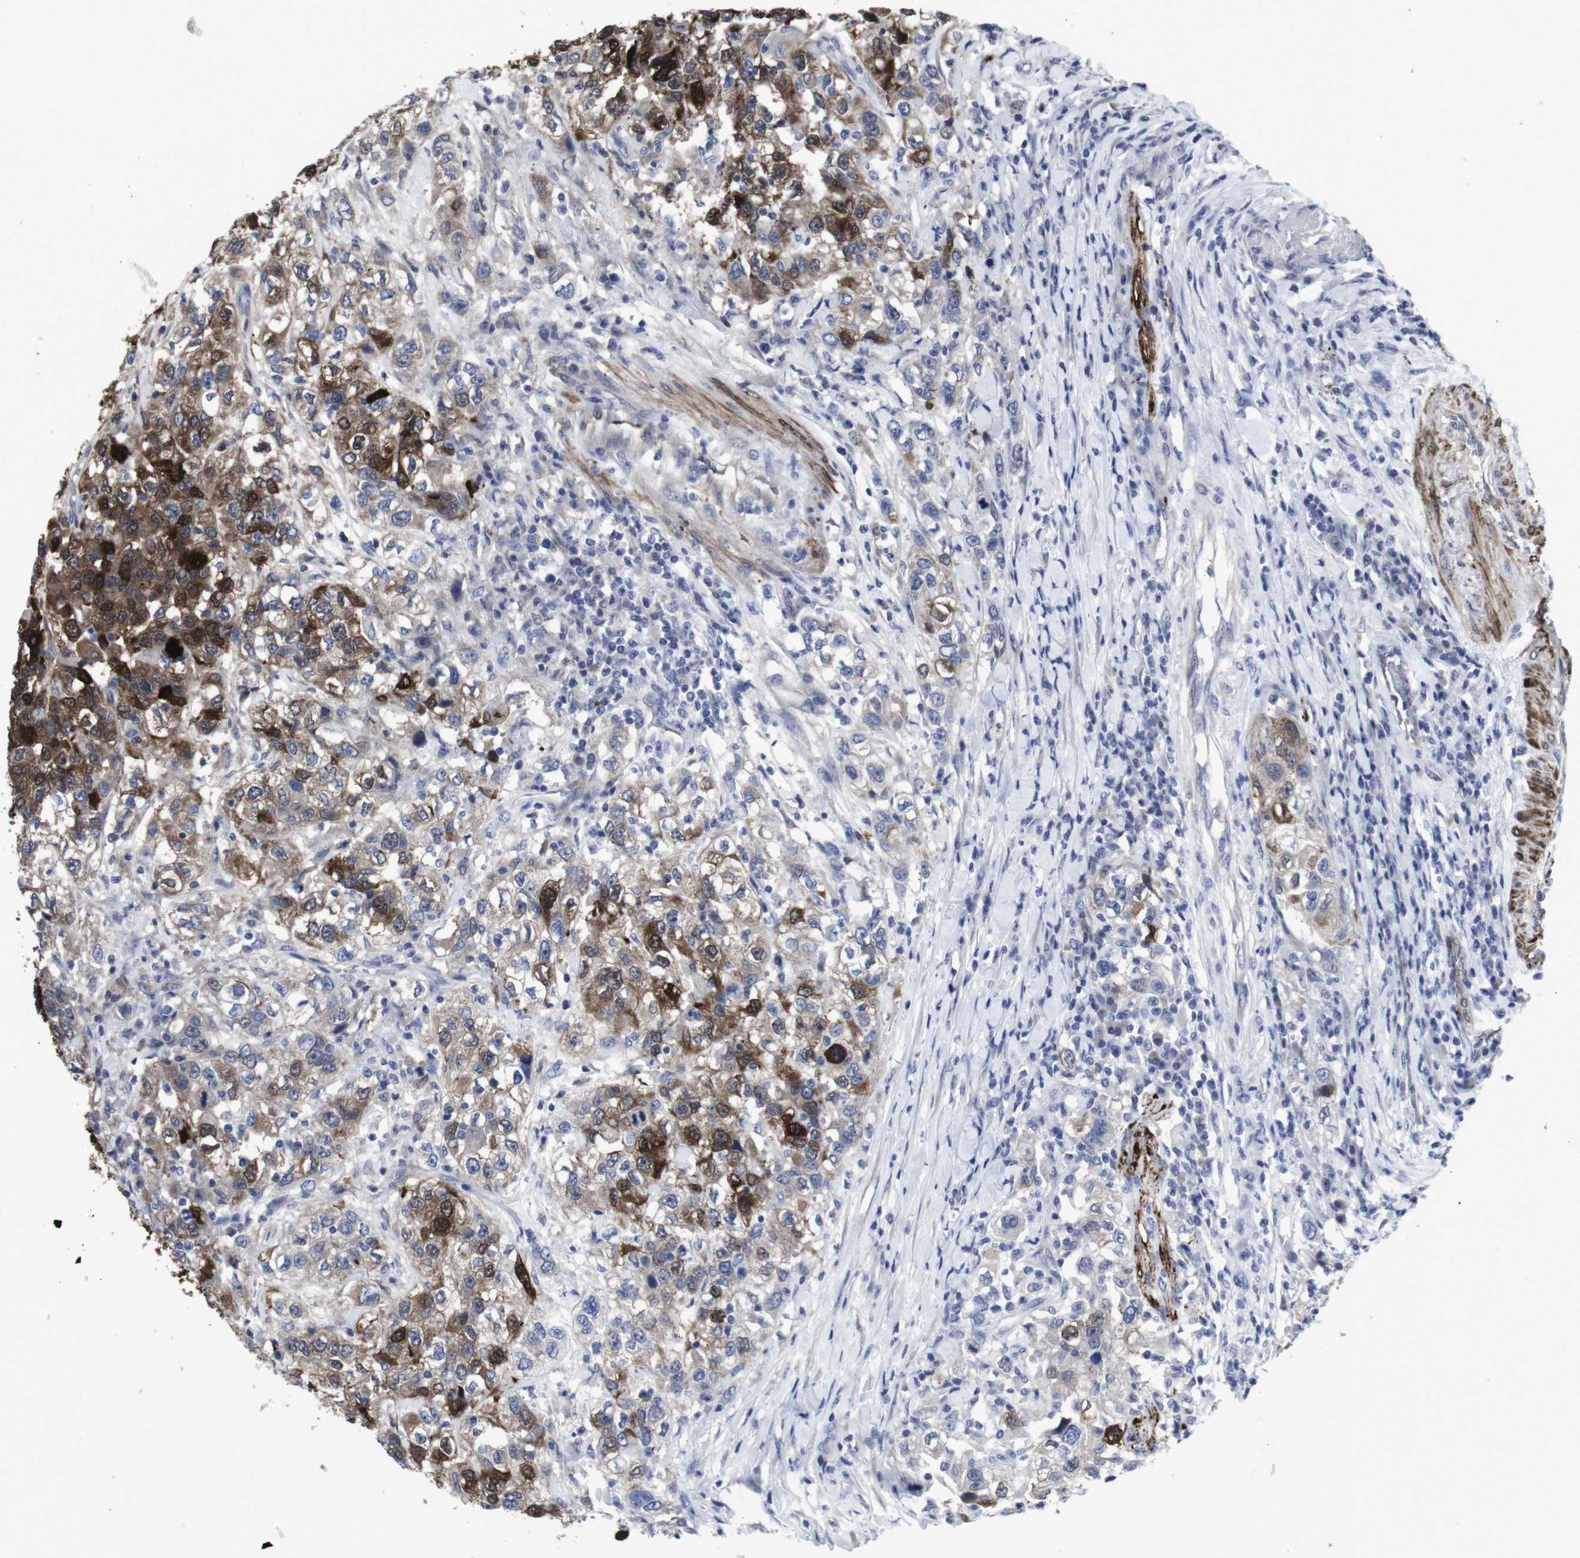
{"staining": {"intensity": "moderate", "quantity": "25%-75%", "location": "cytoplasmic/membranous"}, "tissue": "urothelial cancer", "cell_type": "Tumor cells", "image_type": "cancer", "snomed": [{"axis": "morphology", "description": "Urothelial carcinoma, High grade"}, {"axis": "topography", "description": "Urinary bladder"}], "caption": "High-magnification brightfield microscopy of urothelial carcinoma (high-grade) stained with DAB (3,3'-diaminobenzidine) (brown) and counterstained with hematoxylin (blue). tumor cells exhibit moderate cytoplasmic/membranous expression is present in approximately25%-75% of cells.", "gene": "SNCG", "patient": {"sex": "female", "age": 80}}